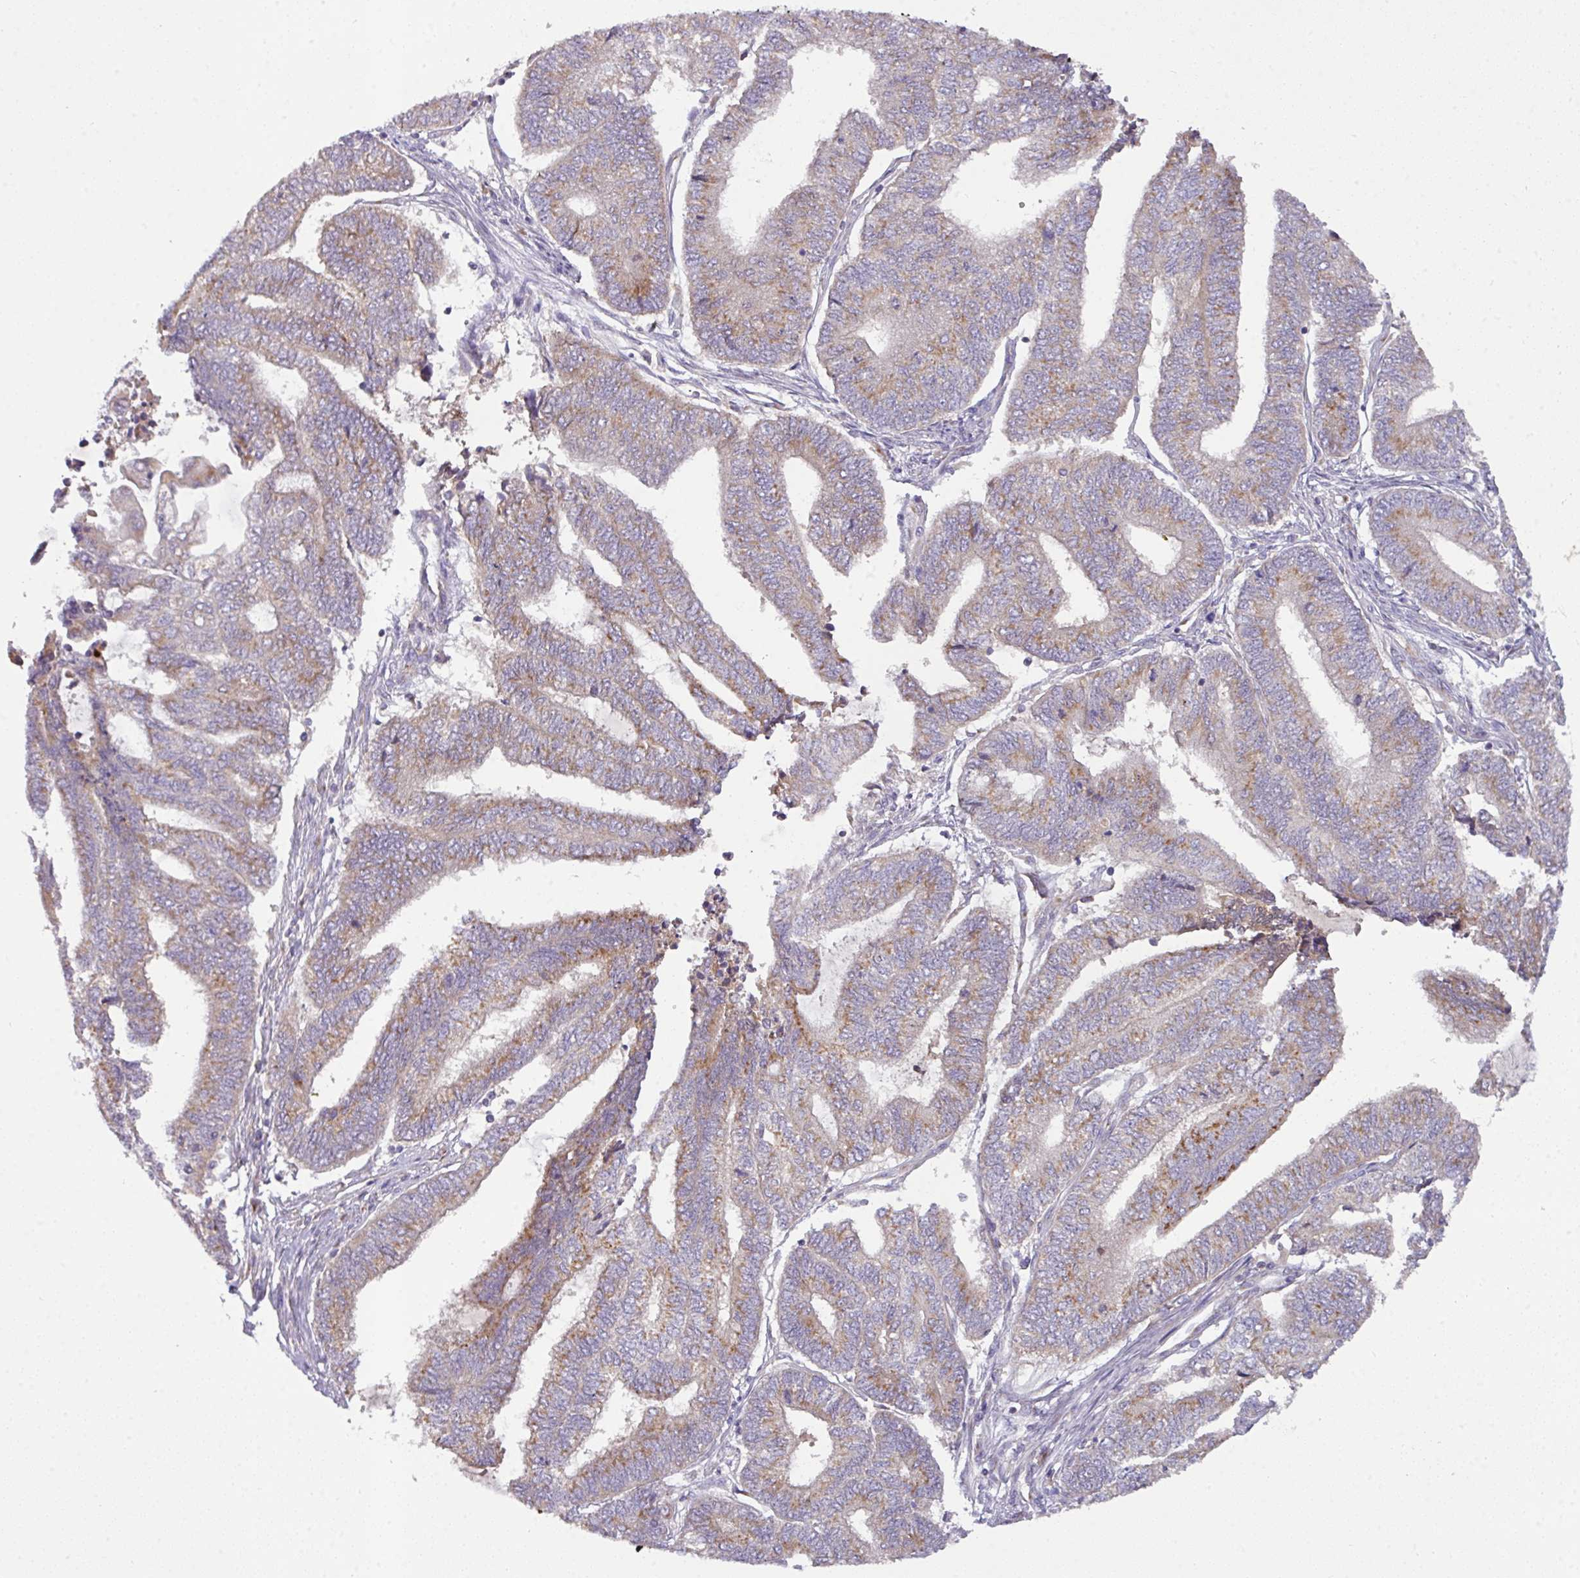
{"staining": {"intensity": "moderate", "quantity": "25%-75%", "location": "cytoplasmic/membranous"}, "tissue": "endometrial cancer", "cell_type": "Tumor cells", "image_type": "cancer", "snomed": [{"axis": "morphology", "description": "Adenocarcinoma, NOS"}, {"axis": "topography", "description": "Uterus"}, {"axis": "topography", "description": "Endometrium"}], "caption": "DAB immunohistochemical staining of human endometrial cancer reveals moderate cytoplasmic/membranous protein staining in approximately 25%-75% of tumor cells.", "gene": "VTI1A", "patient": {"sex": "female", "age": 70}}